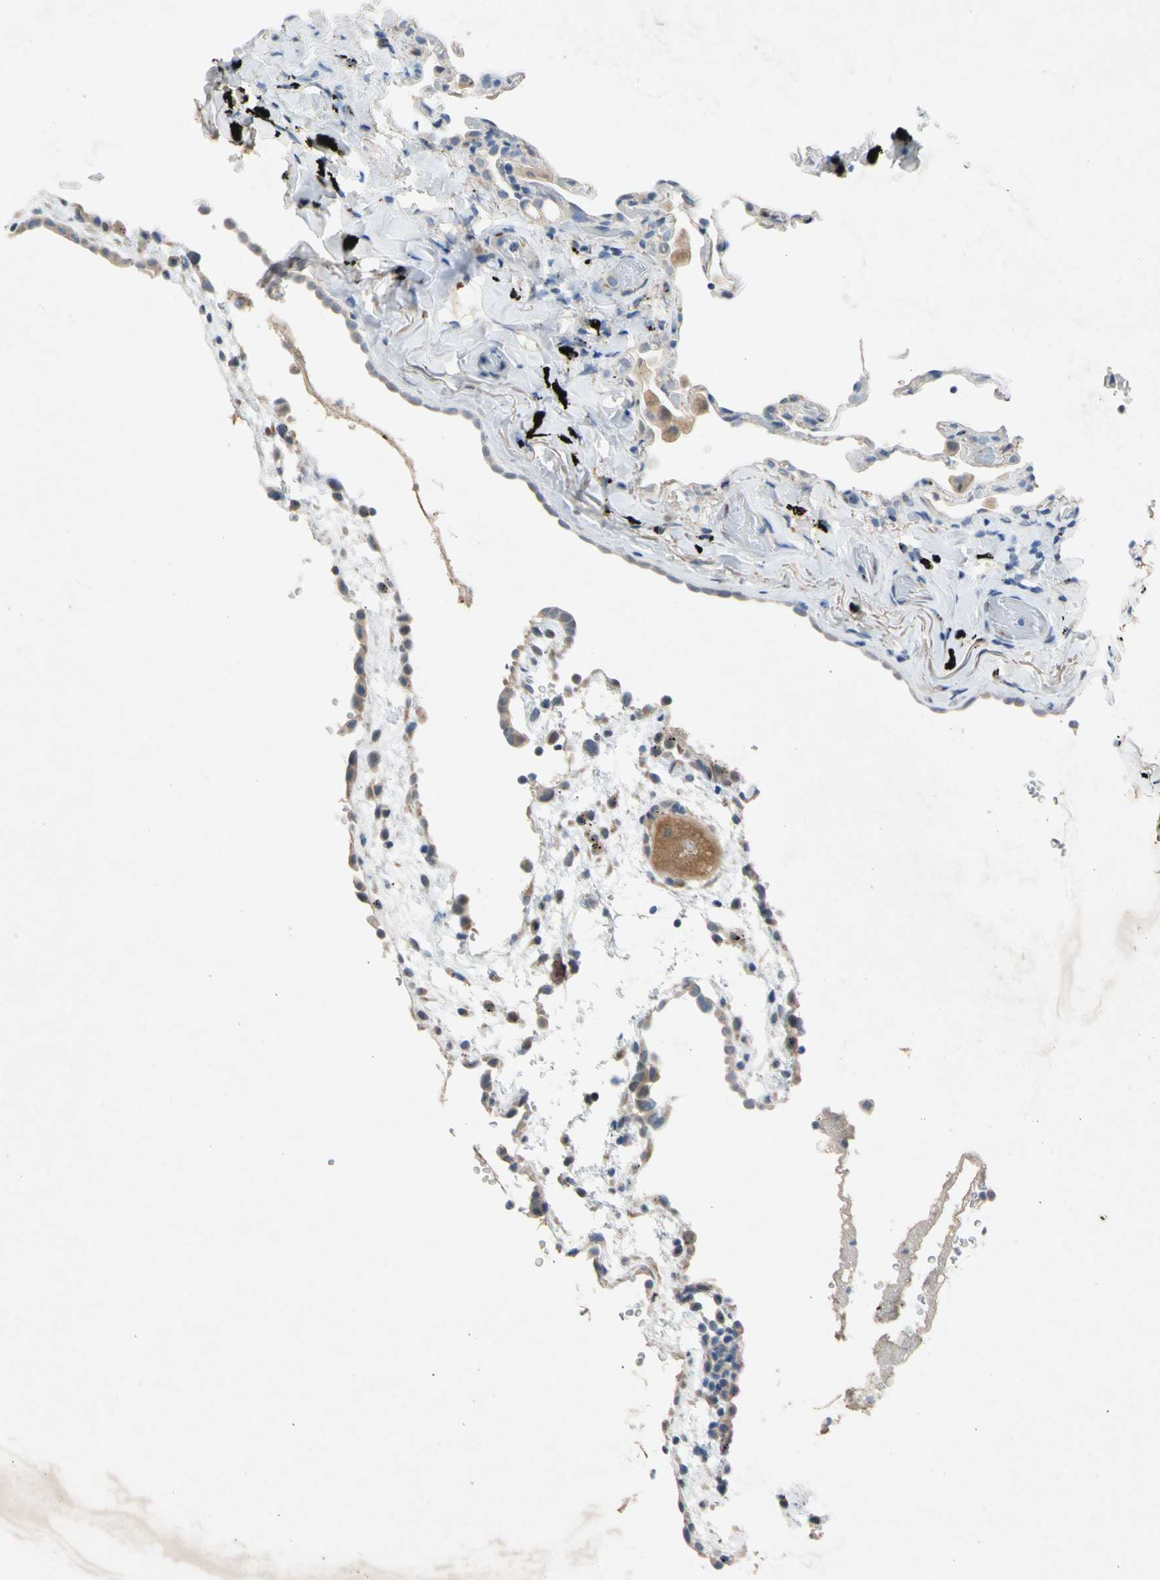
{"staining": {"intensity": "negative", "quantity": "none", "location": "none"}, "tissue": "lung", "cell_type": "Alveolar cells", "image_type": "normal", "snomed": [{"axis": "morphology", "description": "Normal tissue, NOS"}, {"axis": "topography", "description": "Lung"}], "caption": "Immunohistochemical staining of benign lung exhibits no significant expression in alveolar cells. Brightfield microscopy of immunohistochemistry stained with DAB (brown) and hematoxylin (blue), captured at high magnification.", "gene": "GASK1B", "patient": {"sex": "male", "age": 59}}